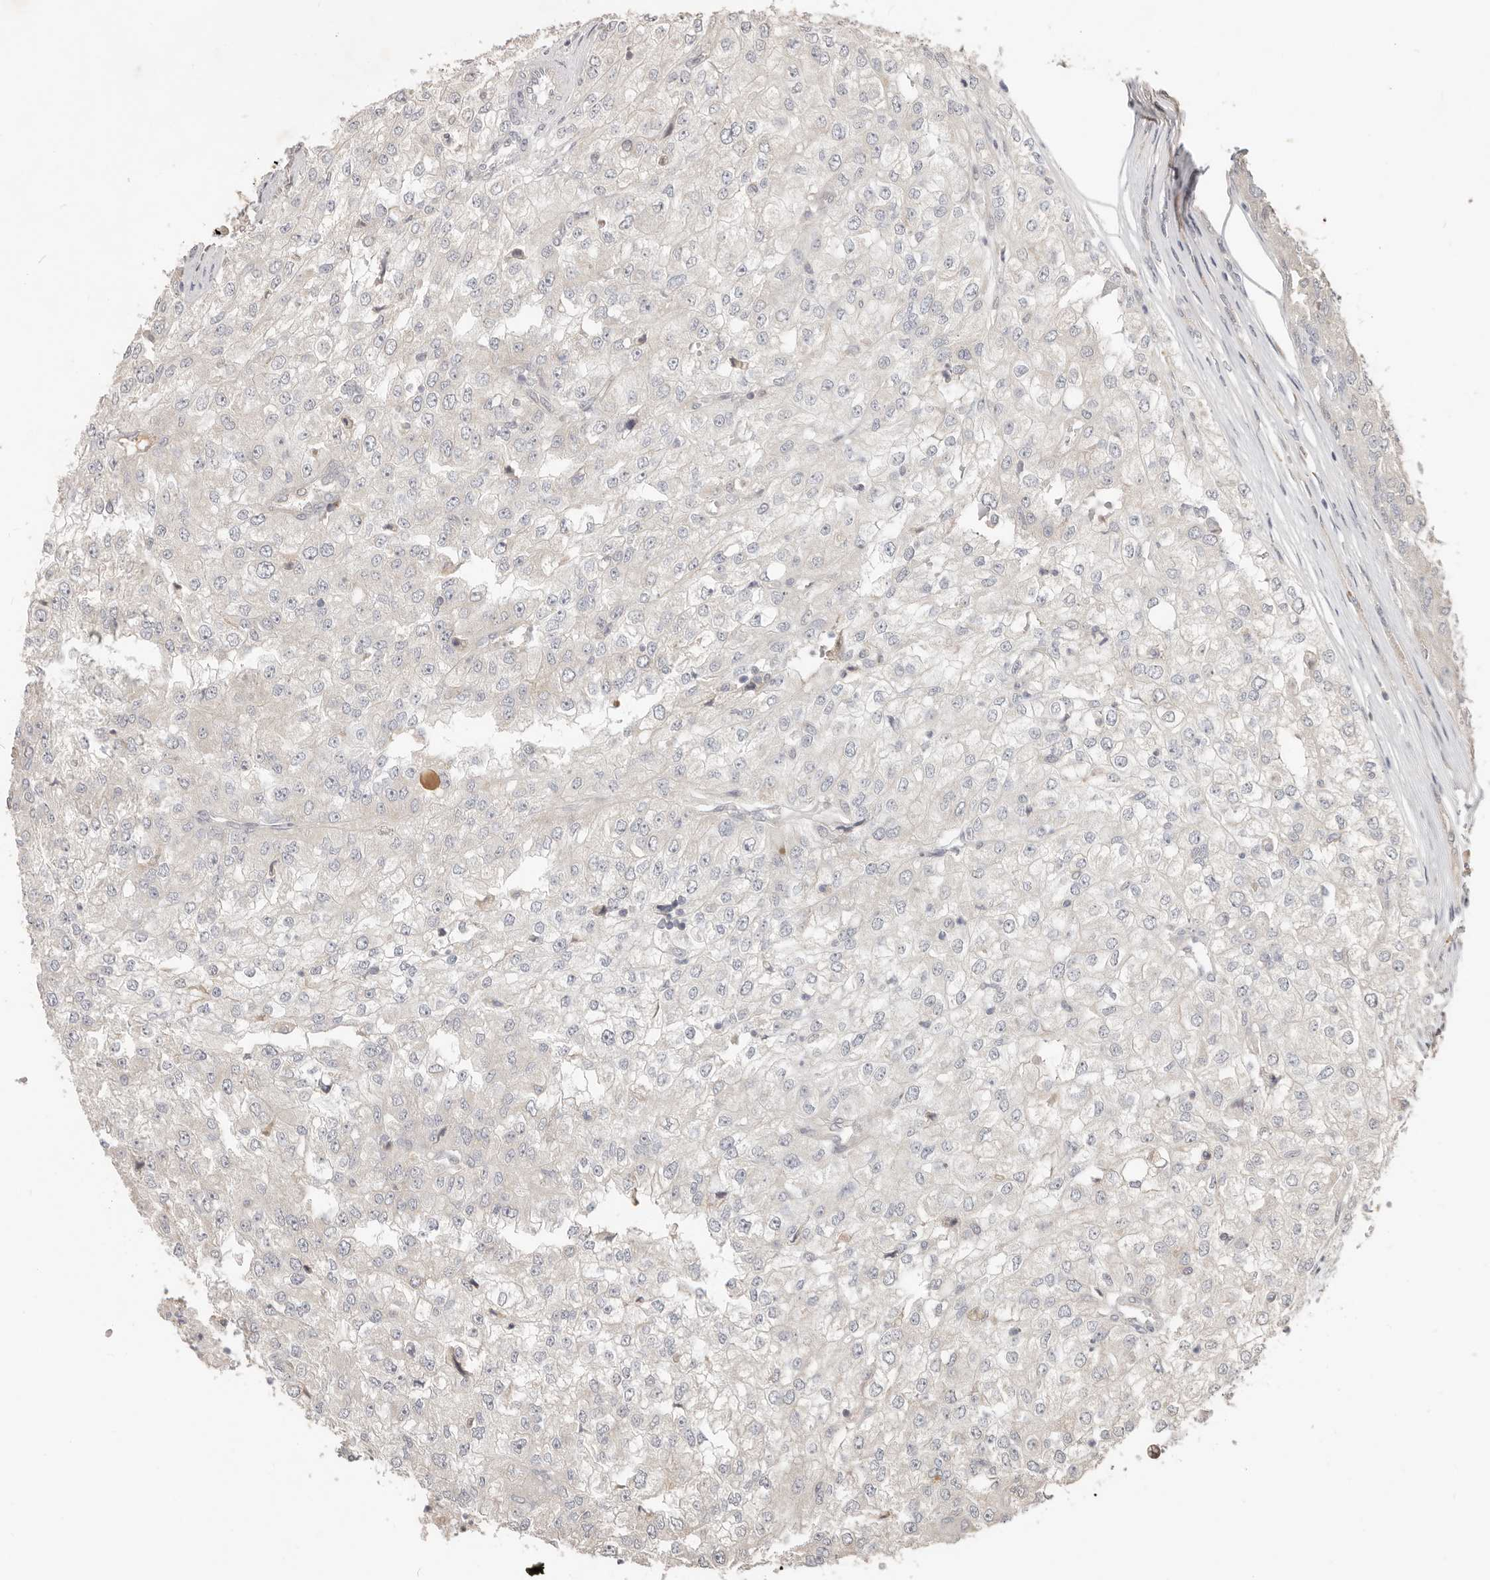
{"staining": {"intensity": "negative", "quantity": "none", "location": "none"}, "tissue": "renal cancer", "cell_type": "Tumor cells", "image_type": "cancer", "snomed": [{"axis": "morphology", "description": "Adenocarcinoma, NOS"}, {"axis": "topography", "description": "Kidney"}], "caption": "Immunohistochemistry of human renal cancer displays no staining in tumor cells.", "gene": "MTFR2", "patient": {"sex": "female", "age": 54}}